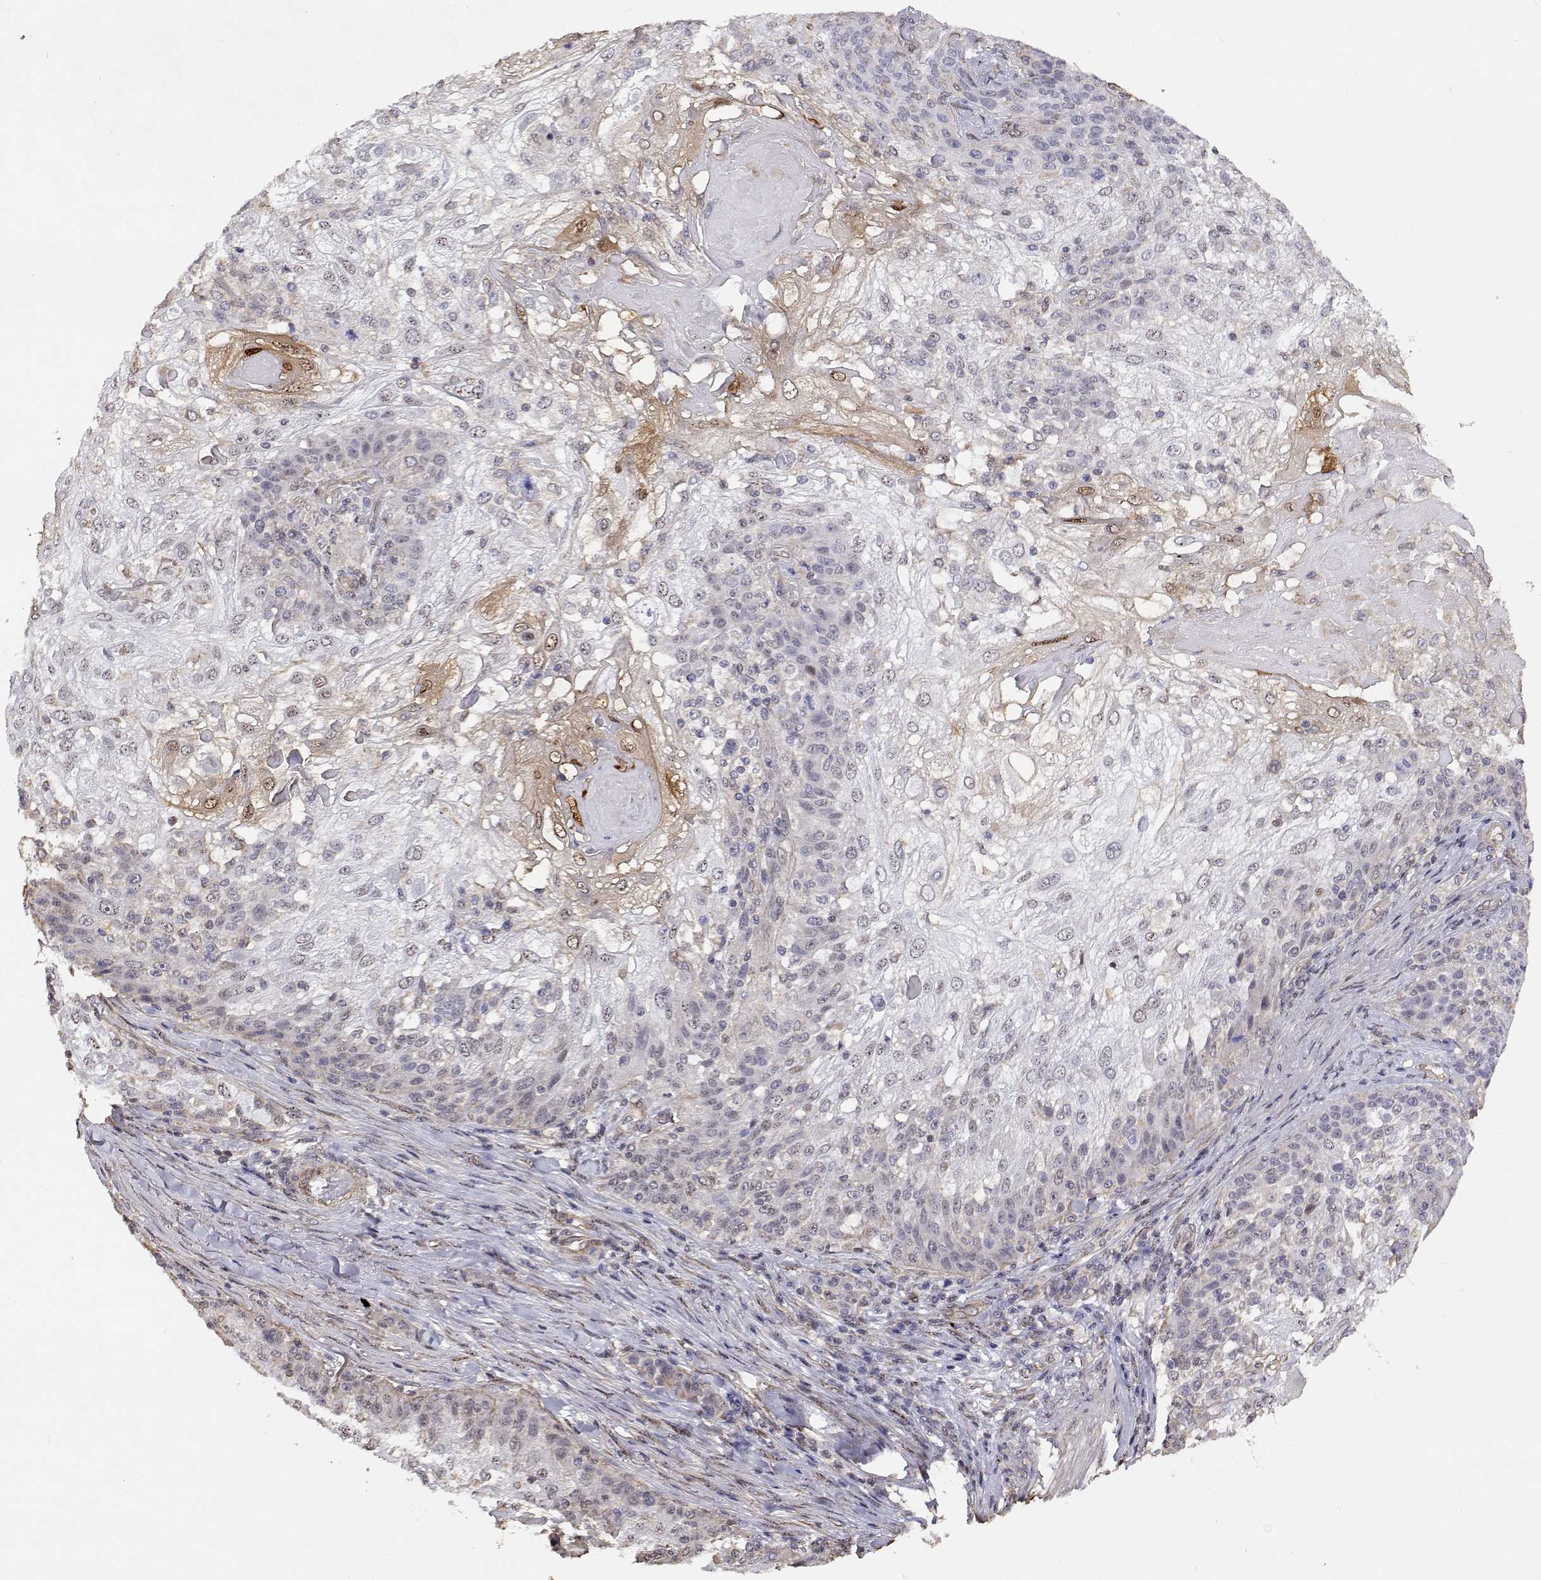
{"staining": {"intensity": "negative", "quantity": "none", "location": "none"}, "tissue": "skin cancer", "cell_type": "Tumor cells", "image_type": "cancer", "snomed": [{"axis": "morphology", "description": "Normal tissue, NOS"}, {"axis": "morphology", "description": "Squamous cell carcinoma, NOS"}, {"axis": "topography", "description": "Skin"}], "caption": "This is a photomicrograph of IHC staining of skin squamous cell carcinoma, which shows no expression in tumor cells. (Stains: DAB (3,3'-diaminobenzidine) IHC with hematoxylin counter stain, Microscopy: brightfield microscopy at high magnification).", "gene": "GSDMA", "patient": {"sex": "female", "age": 83}}